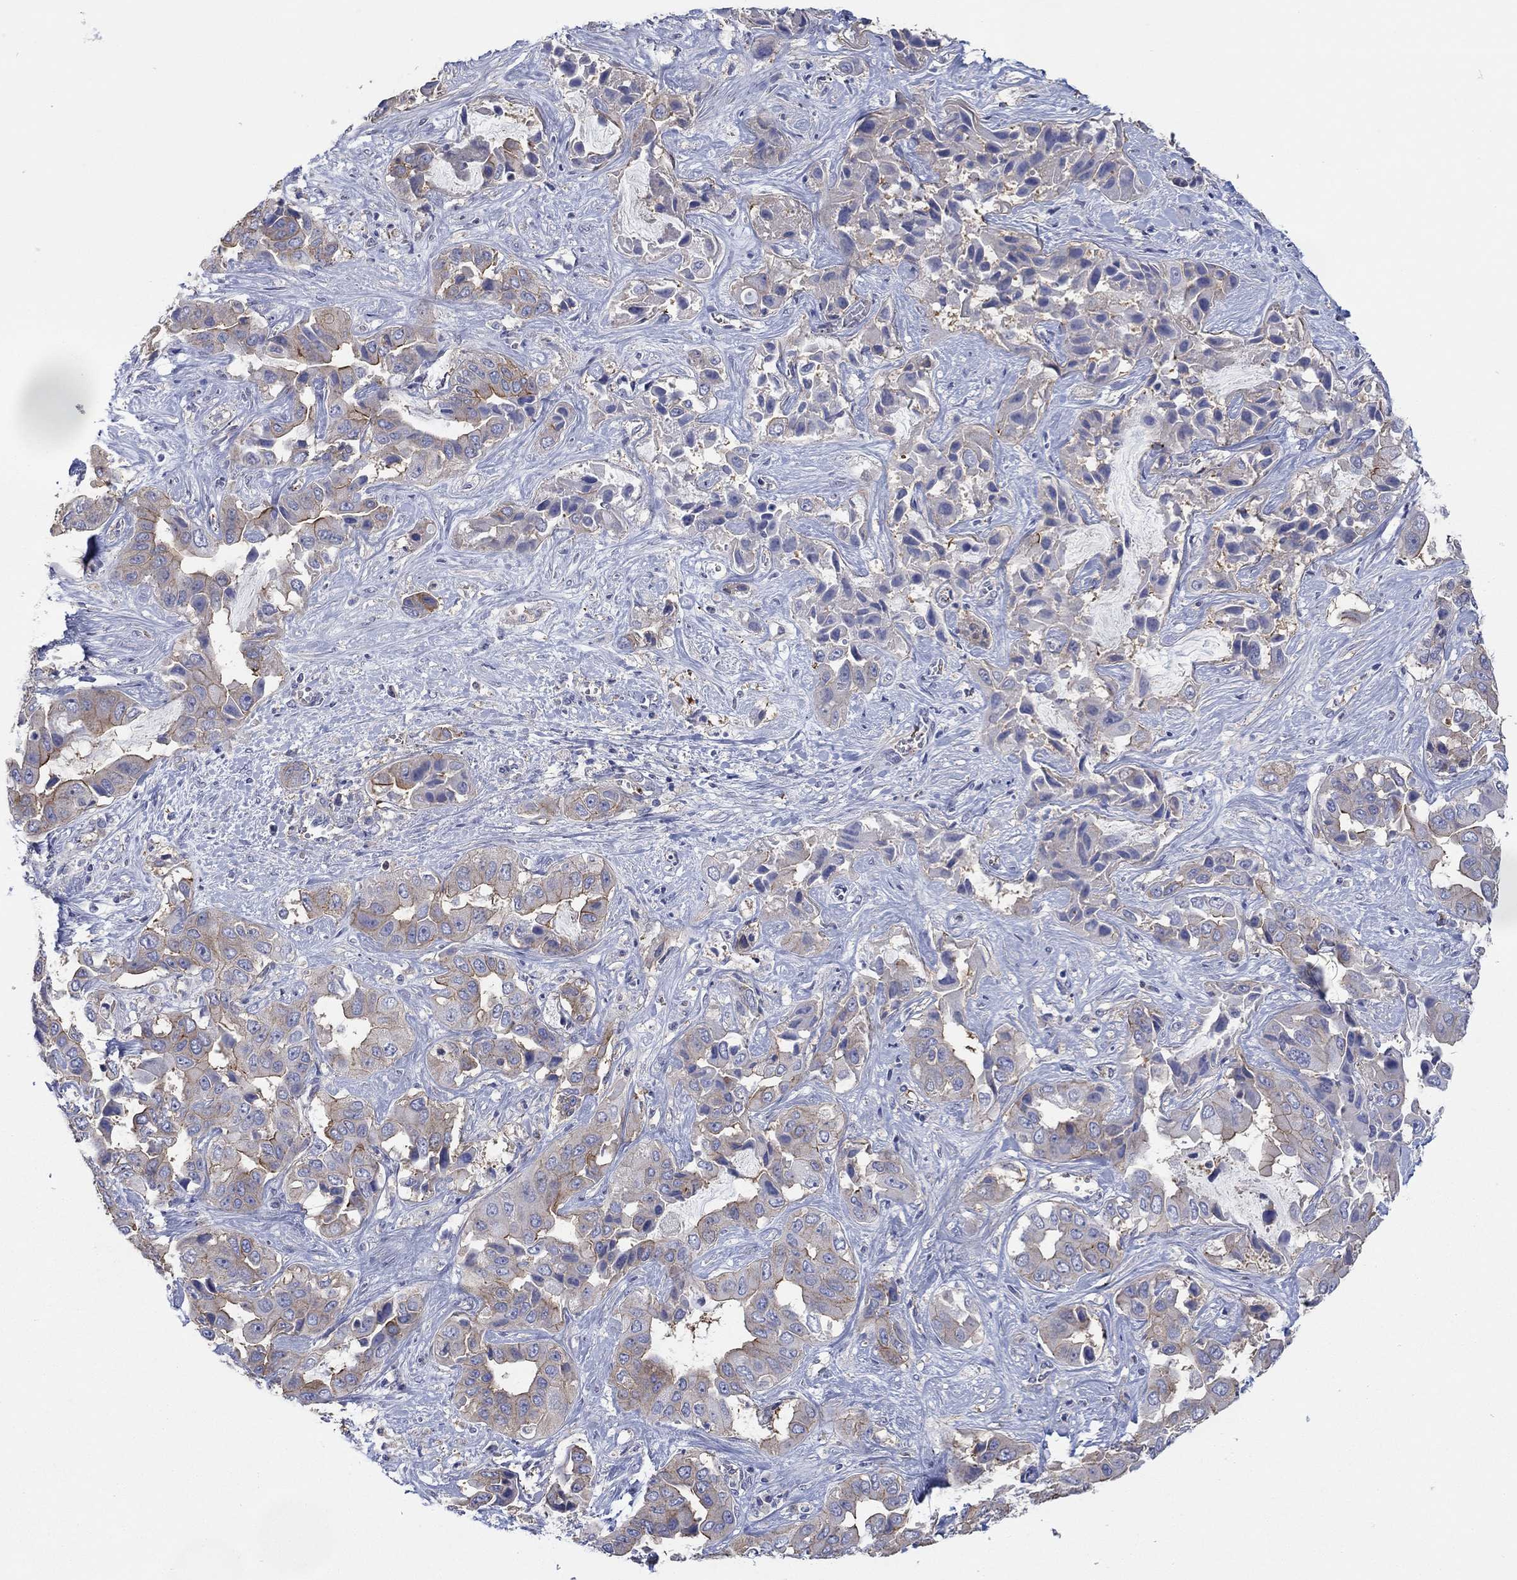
{"staining": {"intensity": "moderate", "quantity": "25%-75%", "location": "cytoplasmic/membranous"}, "tissue": "liver cancer", "cell_type": "Tumor cells", "image_type": "cancer", "snomed": [{"axis": "morphology", "description": "Cholangiocarcinoma"}, {"axis": "topography", "description": "Liver"}], "caption": "DAB immunohistochemical staining of liver cholangiocarcinoma displays moderate cytoplasmic/membranous protein positivity in approximately 25%-75% of tumor cells. The staining is performed using DAB brown chromogen to label protein expression. The nuclei are counter-stained blue using hematoxylin.", "gene": "TPRN", "patient": {"sex": "female", "age": 52}}